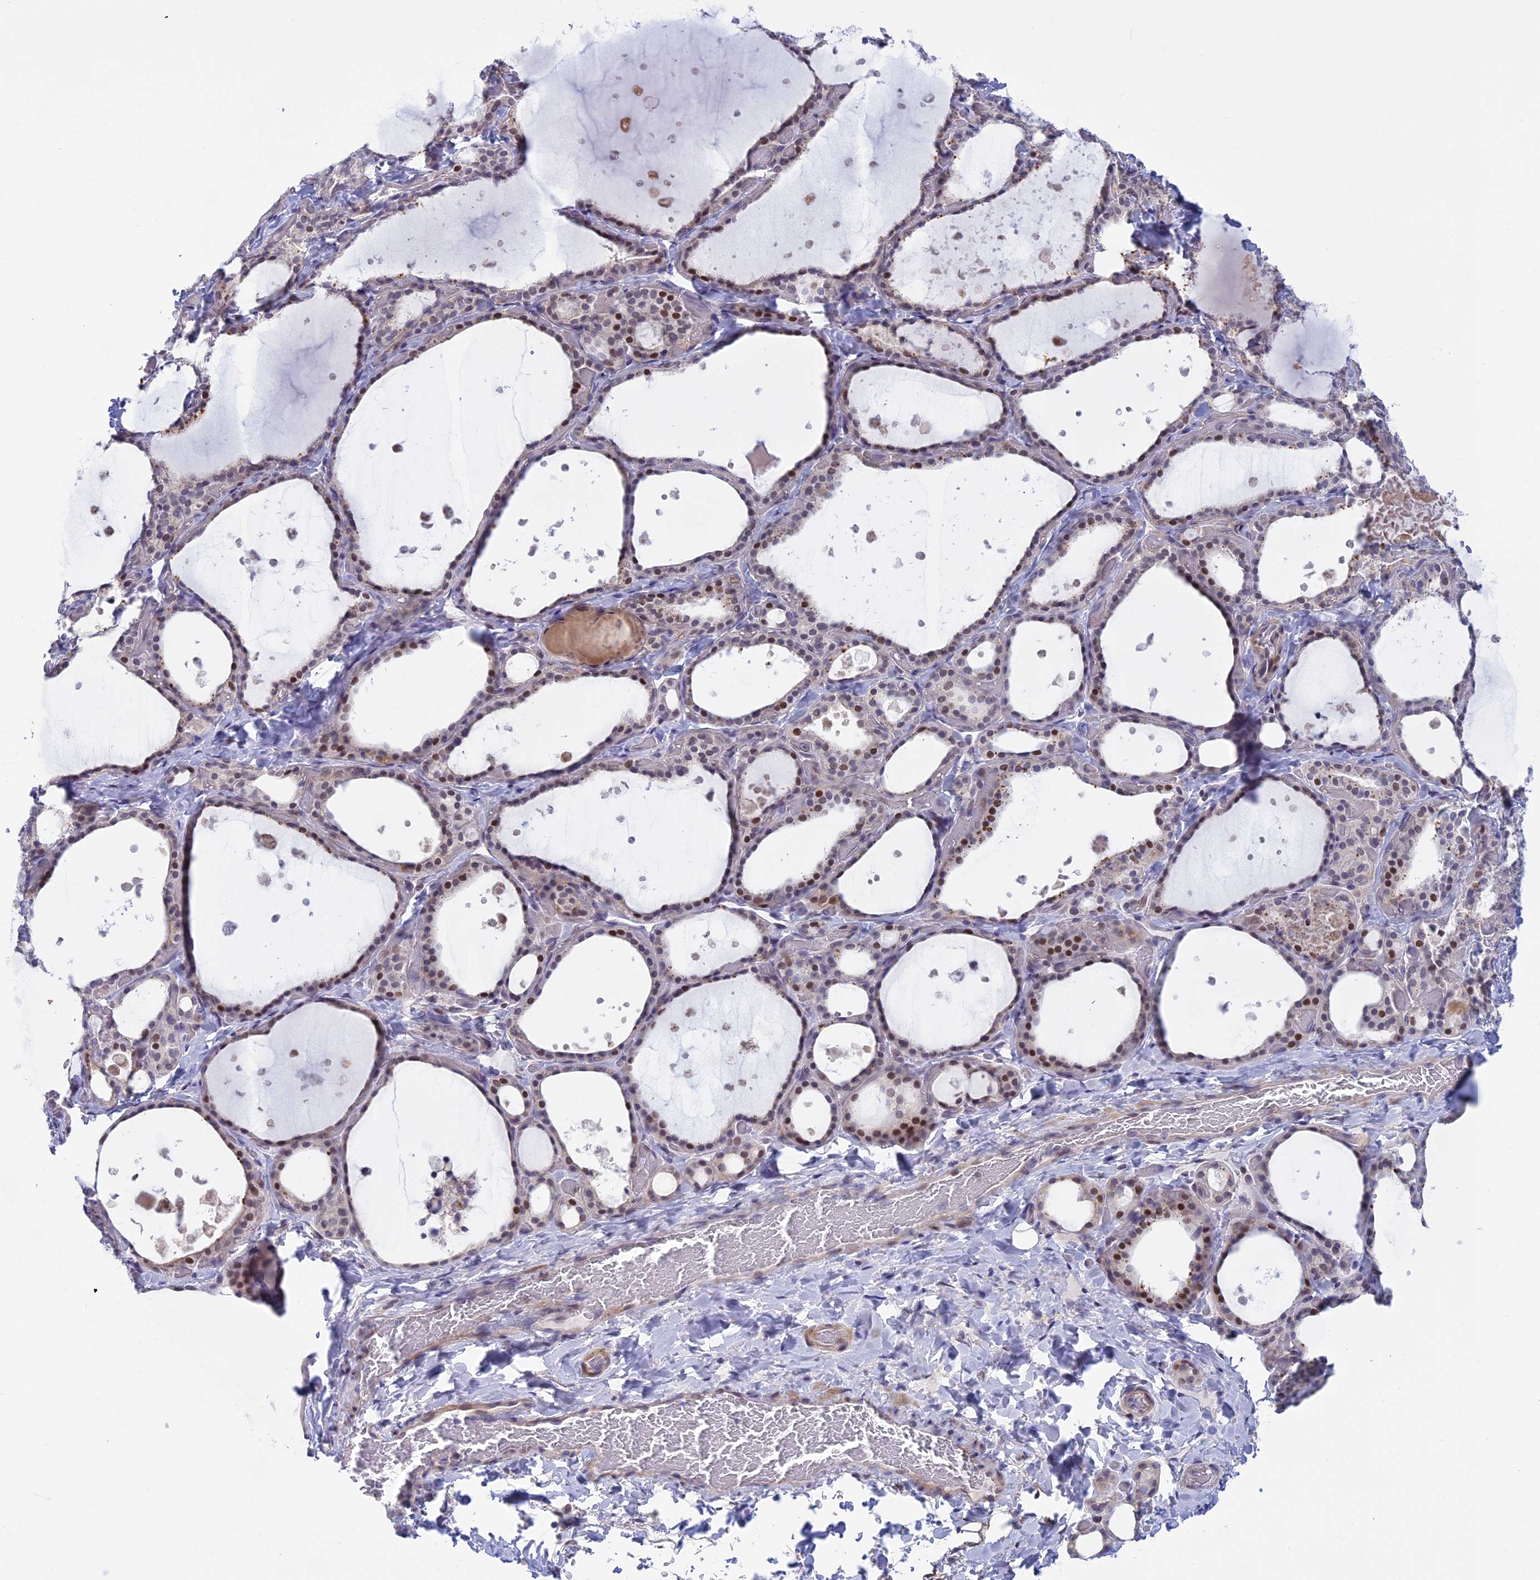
{"staining": {"intensity": "moderate", "quantity": "<25%", "location": "nuclear"}, "tissue": "thyroid gland", "cell_type": "Glandular cells", "image_type": "normal", "snomed": [{"axis": "morphology", "description": "Normal tissue, NOS"}, {"axis": "topography", "description": "Thyroid gland"}], "caption": "IHC (DAB) staining of normal human thyroid gland shows moderate nuclear protein positivity in about <25% of glandular cells. The staining is performed using DAB brown chromogen to label protein expression. The nuclei are counter-stained blue using hematoxylin.", "gene": "CORO2A", "patient": {"sex": "female", "age": 44}}